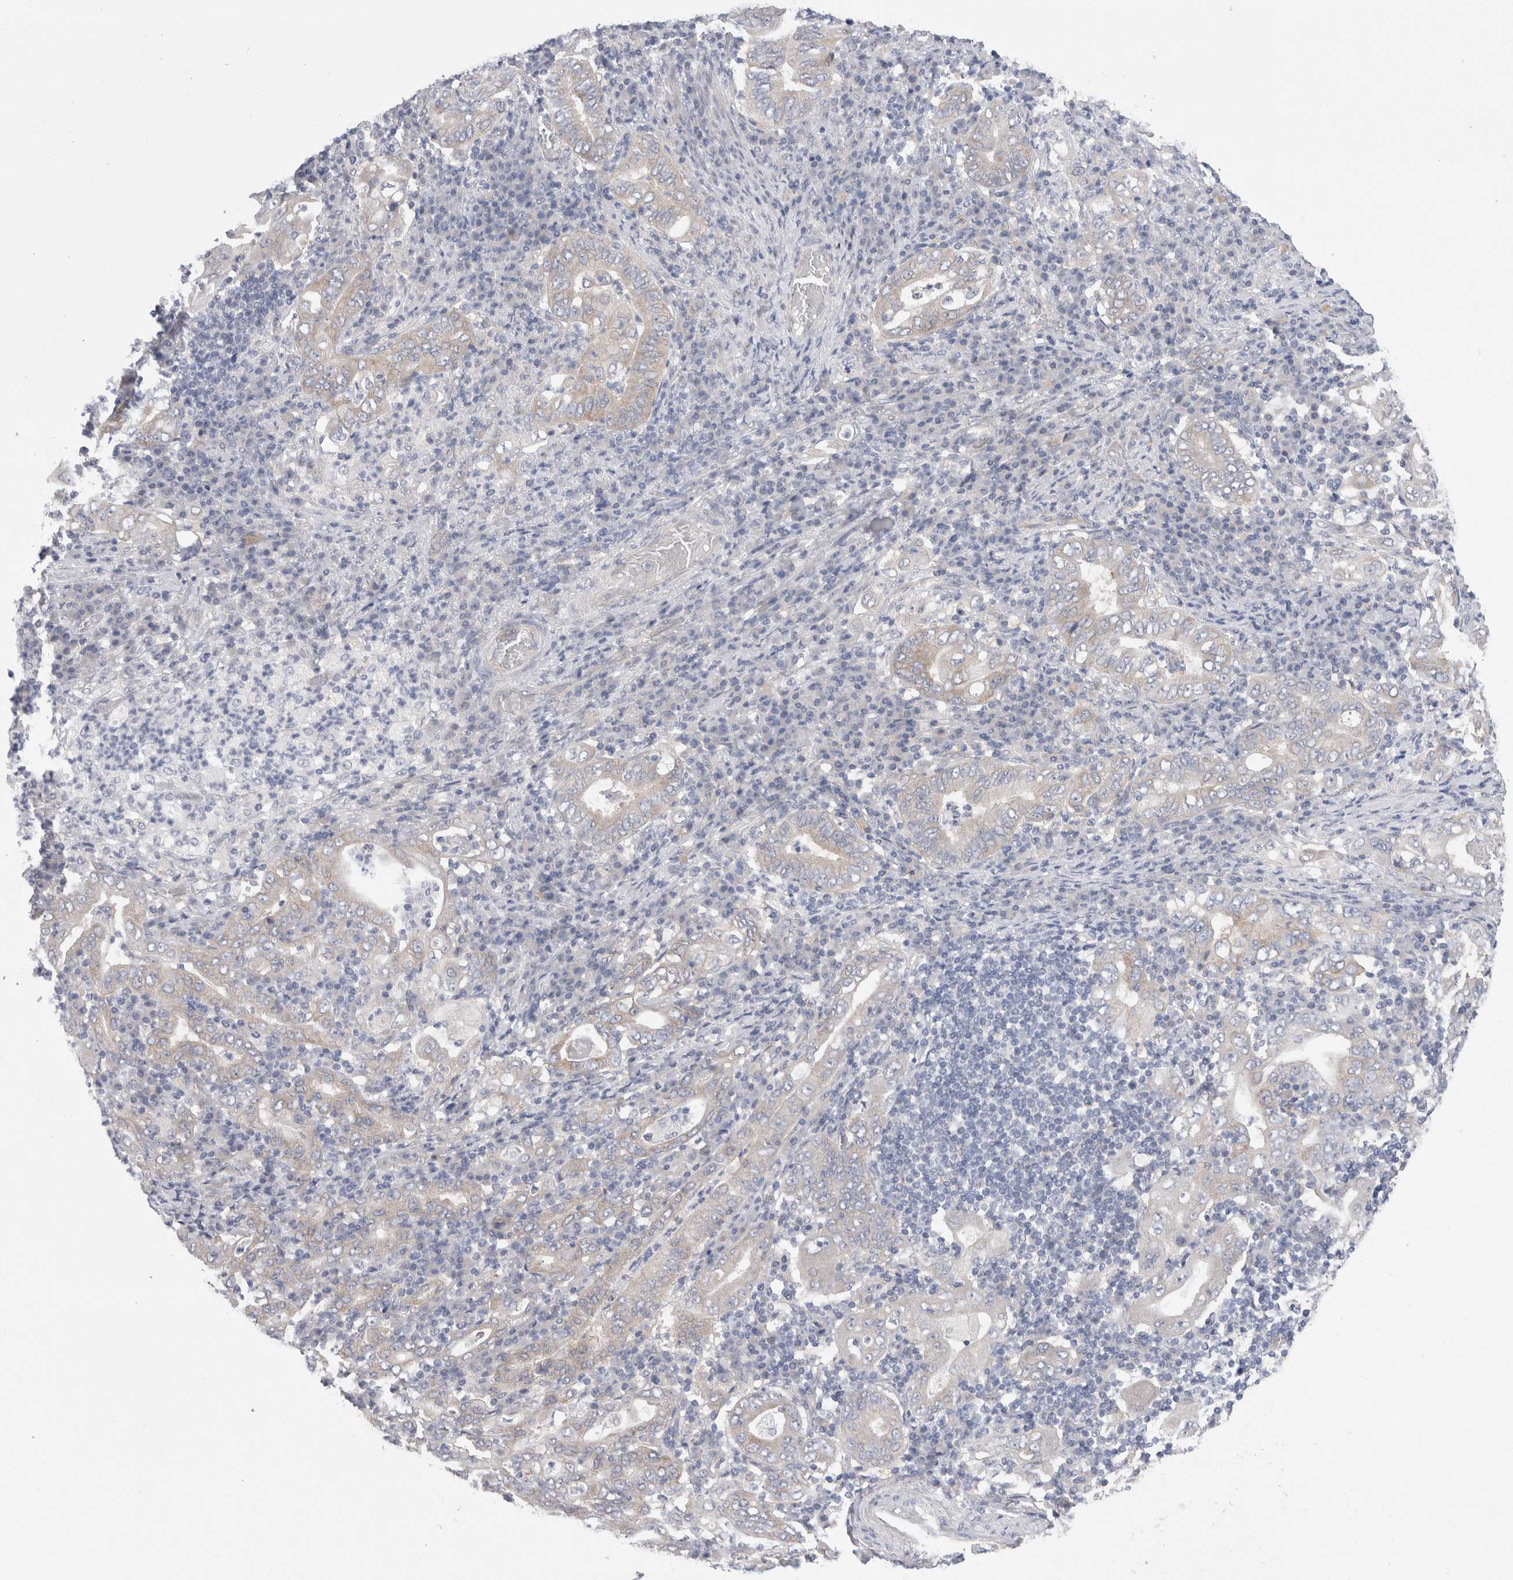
{"staining": {"intensity": "negative", "quantity": "none", "location": "none"}, "tissue": "stomach cancer", "cell_type": "Tumor cells", "image_type": "cancer", "snomed": [{"axis": "morphology", "description": "Normal tissue, NOS"}, {"axis": "morphology", "description": "Adenocarcinoma, NOS"}, {"axis": "topography", "description": "Esophagus"}, {"axis": "topography", "description": "Stomach, upper"}, {"axis": "topography", "description": "Peripheral nerve tissue"}], "caption": "The image displays no staining of tumor cells in stomach adenocarcinoma. Nuclei are stained in blue.", "gene": "WIPF2", "patient": {"sex": "male", "age": 62}}